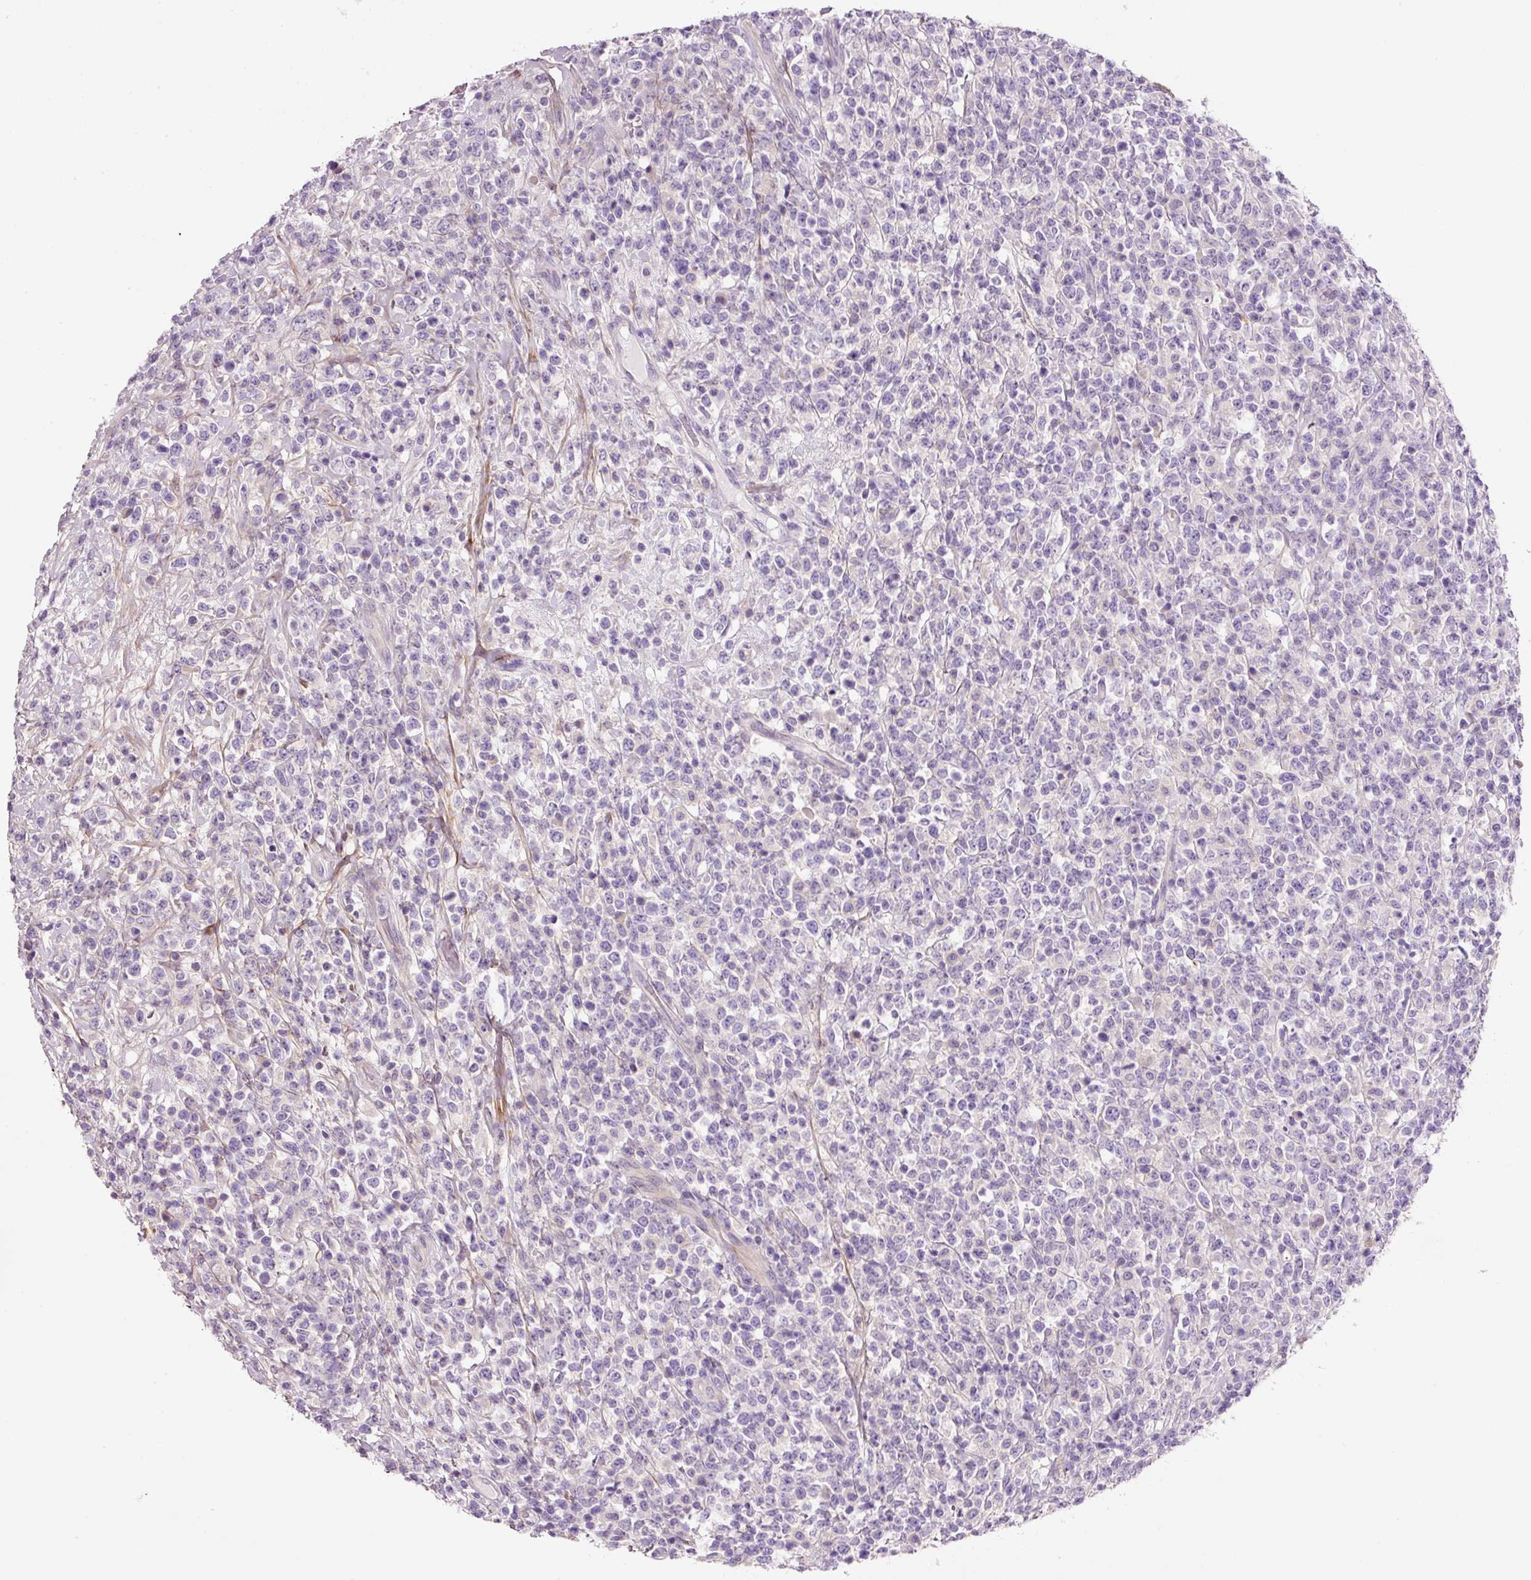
{"staining": {"intensity": "negative", "quantity": "none", "location": "none"}, "tissue": "lymphoma", "cell_type": "Tumor cells", "image_type": "cancer", "snomed": [{"axis": "morphology", "description": "Malignant lymphoma, non-Hodgkin's type, High grade"}, {"axis": "topography", "description": "Colon"}], "caption": "High magnification brightfield microscopy of lymphoma stained with DAB (3,3'-diaminobenzidine) (brown) and counterstained with hematoxylin (blue): tumor cells show no significant positivity.", "gene": "SOS2", "patient": {"sex": "female", "age": 53}}